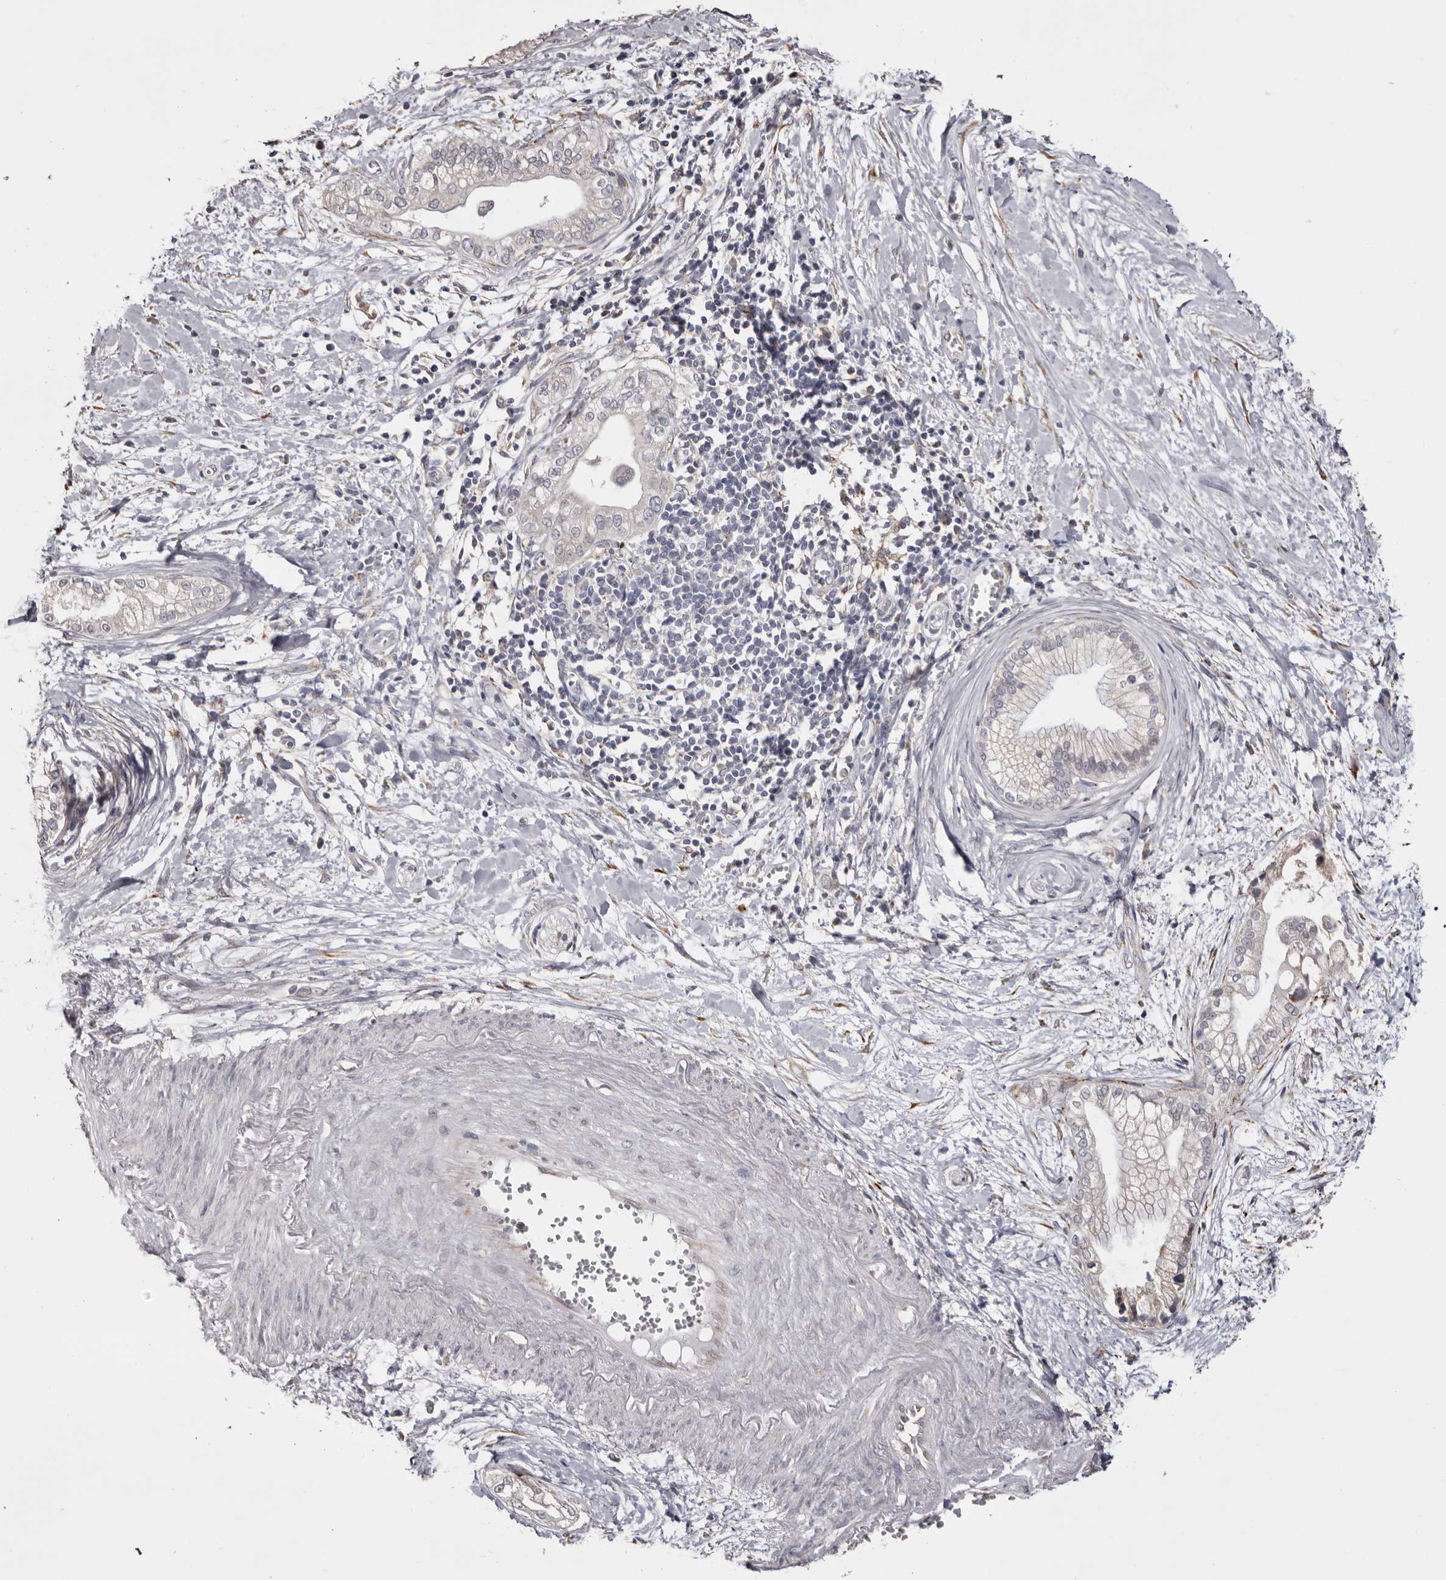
{"staining": {"intensity": "negative", "quantity": "none", "location": "none"}, "tissue": "pancreatic cancer", "cell_type": "Tumor cells", "image_type": "cancer", "snomed": [{"axis": "morphology", "description": "Adenocarcinoma, NOS"}, {"axis": "topography", "description": "Pancreas"}], "caption": "Immunohistochemistry (IHC) photomicrograph of pancreatic cancer stained for a protein (brown), which shows no expression in tumor cells. (Brightfield microscopy of DAB (3,3'-diaminobenzidine) immunohistochemistry at high magnification).", "gene": "PIGX", "patient": {"sex": "male", "age": 68}}